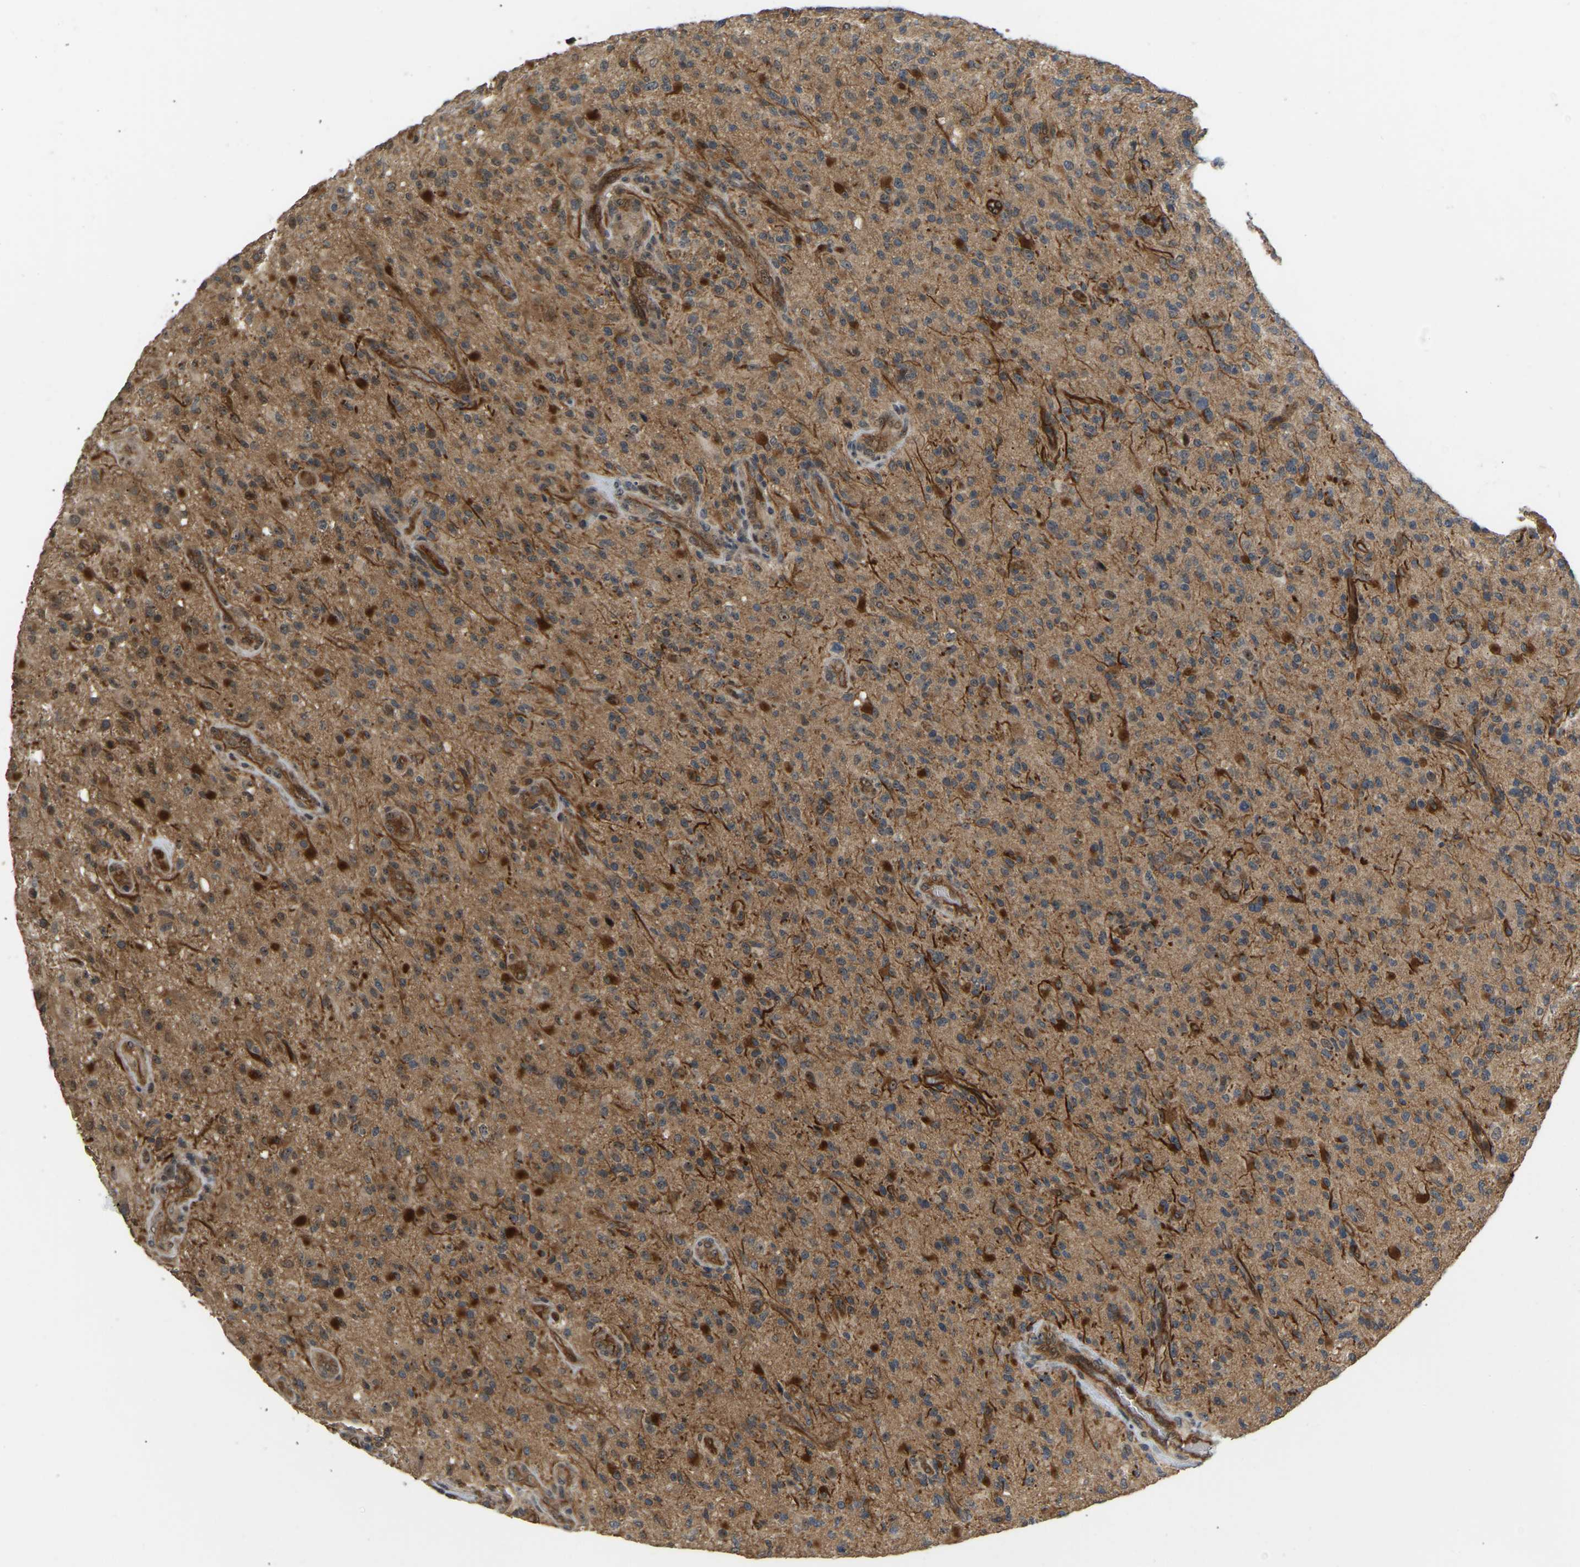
{"staining": {"intensity": "strong", "quantity": "<25%", "location": "cytoplasmic/membranous"}, "tissue": "glioma", "cell_type": "Tumor cells", "image_type": "cancer", "snomed": [{"axis": "morphology", "description": "Glioma, malignant, High grade"}, {"axis": "topography", "description": "Brain"}], "caption": "Human glioma stained for a protein (brown) displays strong cytoplasmic/membranous positive positivity in approximately <25% of tumor cells.", "gene": "LIMK2", "patient": {"sex": "male", "age": 71}}